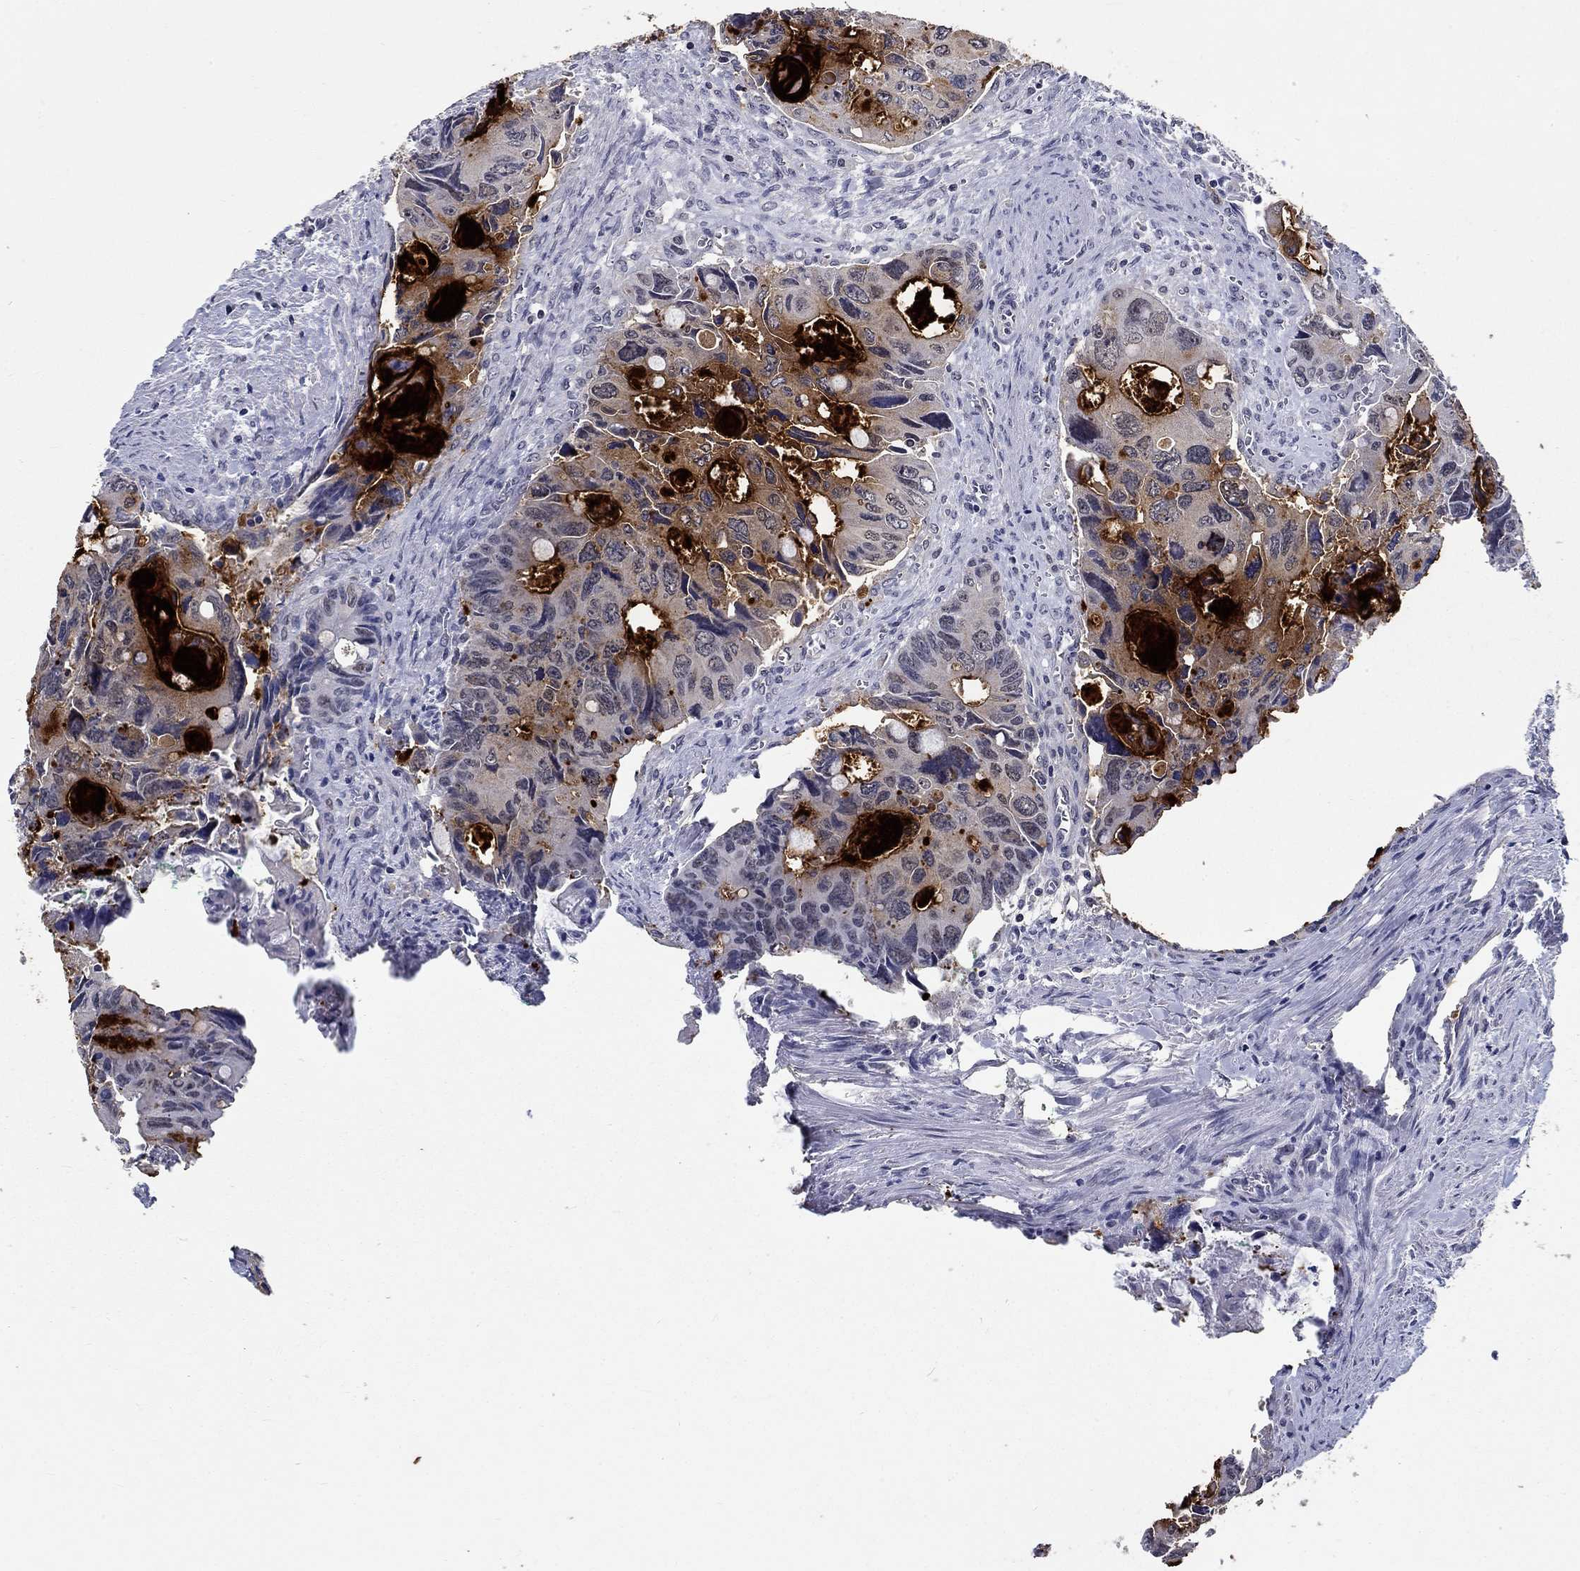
{"staining": {"intensity": "strong", "quantity": "<25%", "location": "cytoplasmic/membranous"}, "tissue": "colorectal cancer", "cell_type": "Tumor cells", "image_type": "cancer", "snomed": [{"axis": "morphology", "description": "Adenocarcinoma, NOS"}, {"axis": "topography", "description": "Rectum"}], "caption": "Colorectal cancer tissue reveals strong cytoplasmic/membranous staining in approximately <25% of tumor cells, visualized by immunohistochemistry.", "gene": "GRIN1", "patient": {"sex": "male", "age": 62}}